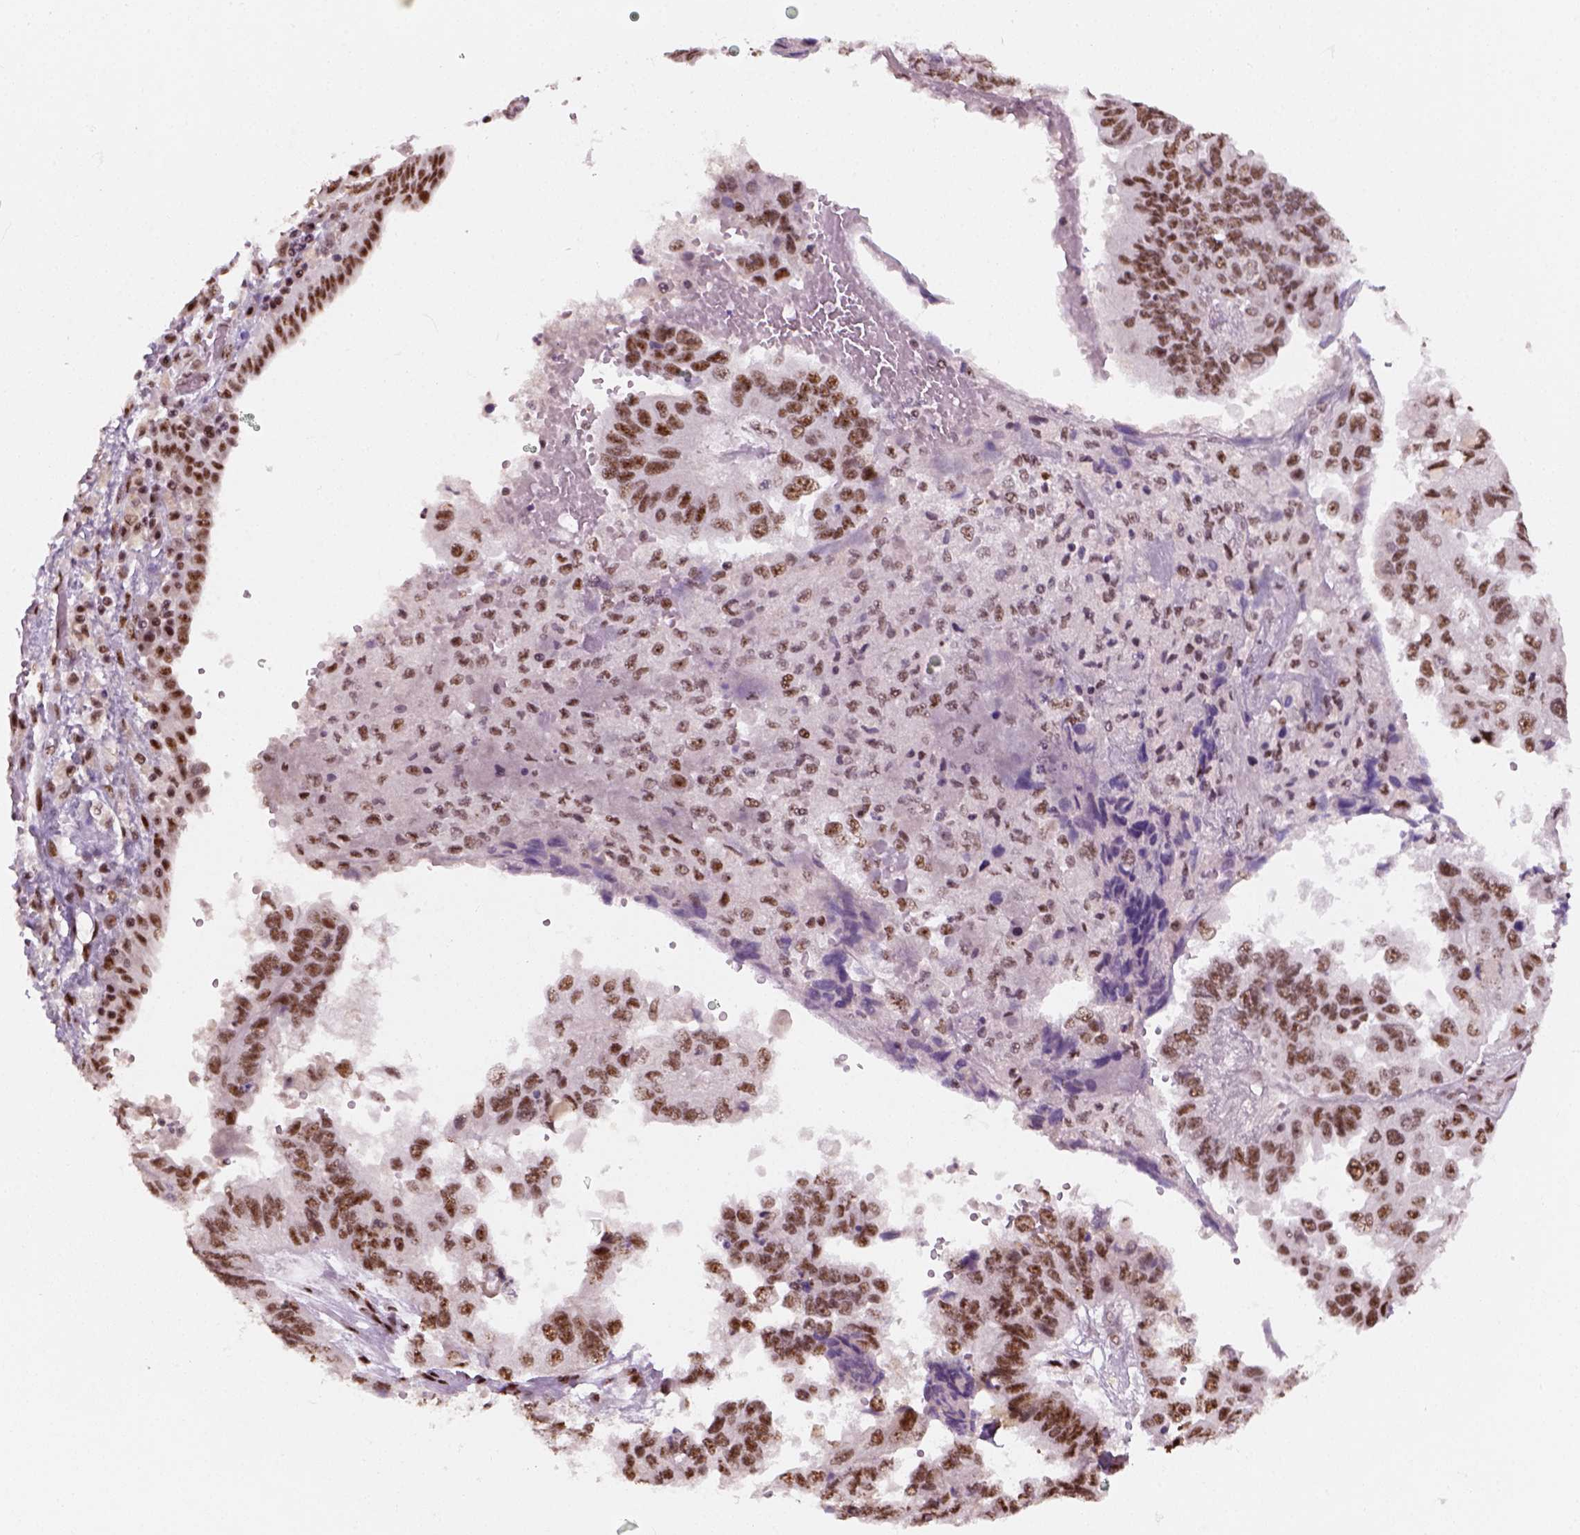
{"staining": {"intensity": "moderate", "quantity": ">75%", "location": "nuclear"}, "tissue": "ovarian cancer", "cell_type": "Tumor cells", "image_type": "cancer", "snomed": [{"axis": "morphology", "description": "Cystadenocarcinoma, serous, NOS"}, {"axis": "topography", "description": "Ovary"}], "caption": "Protein staining of ovarian cancer (serous cystadenocarcinoma) tissue shows moderate nuclear staining in approximately >75% of tumor cells.", "gene": "GTF2F1", "patient": {"sex": "female", "age": 79}}